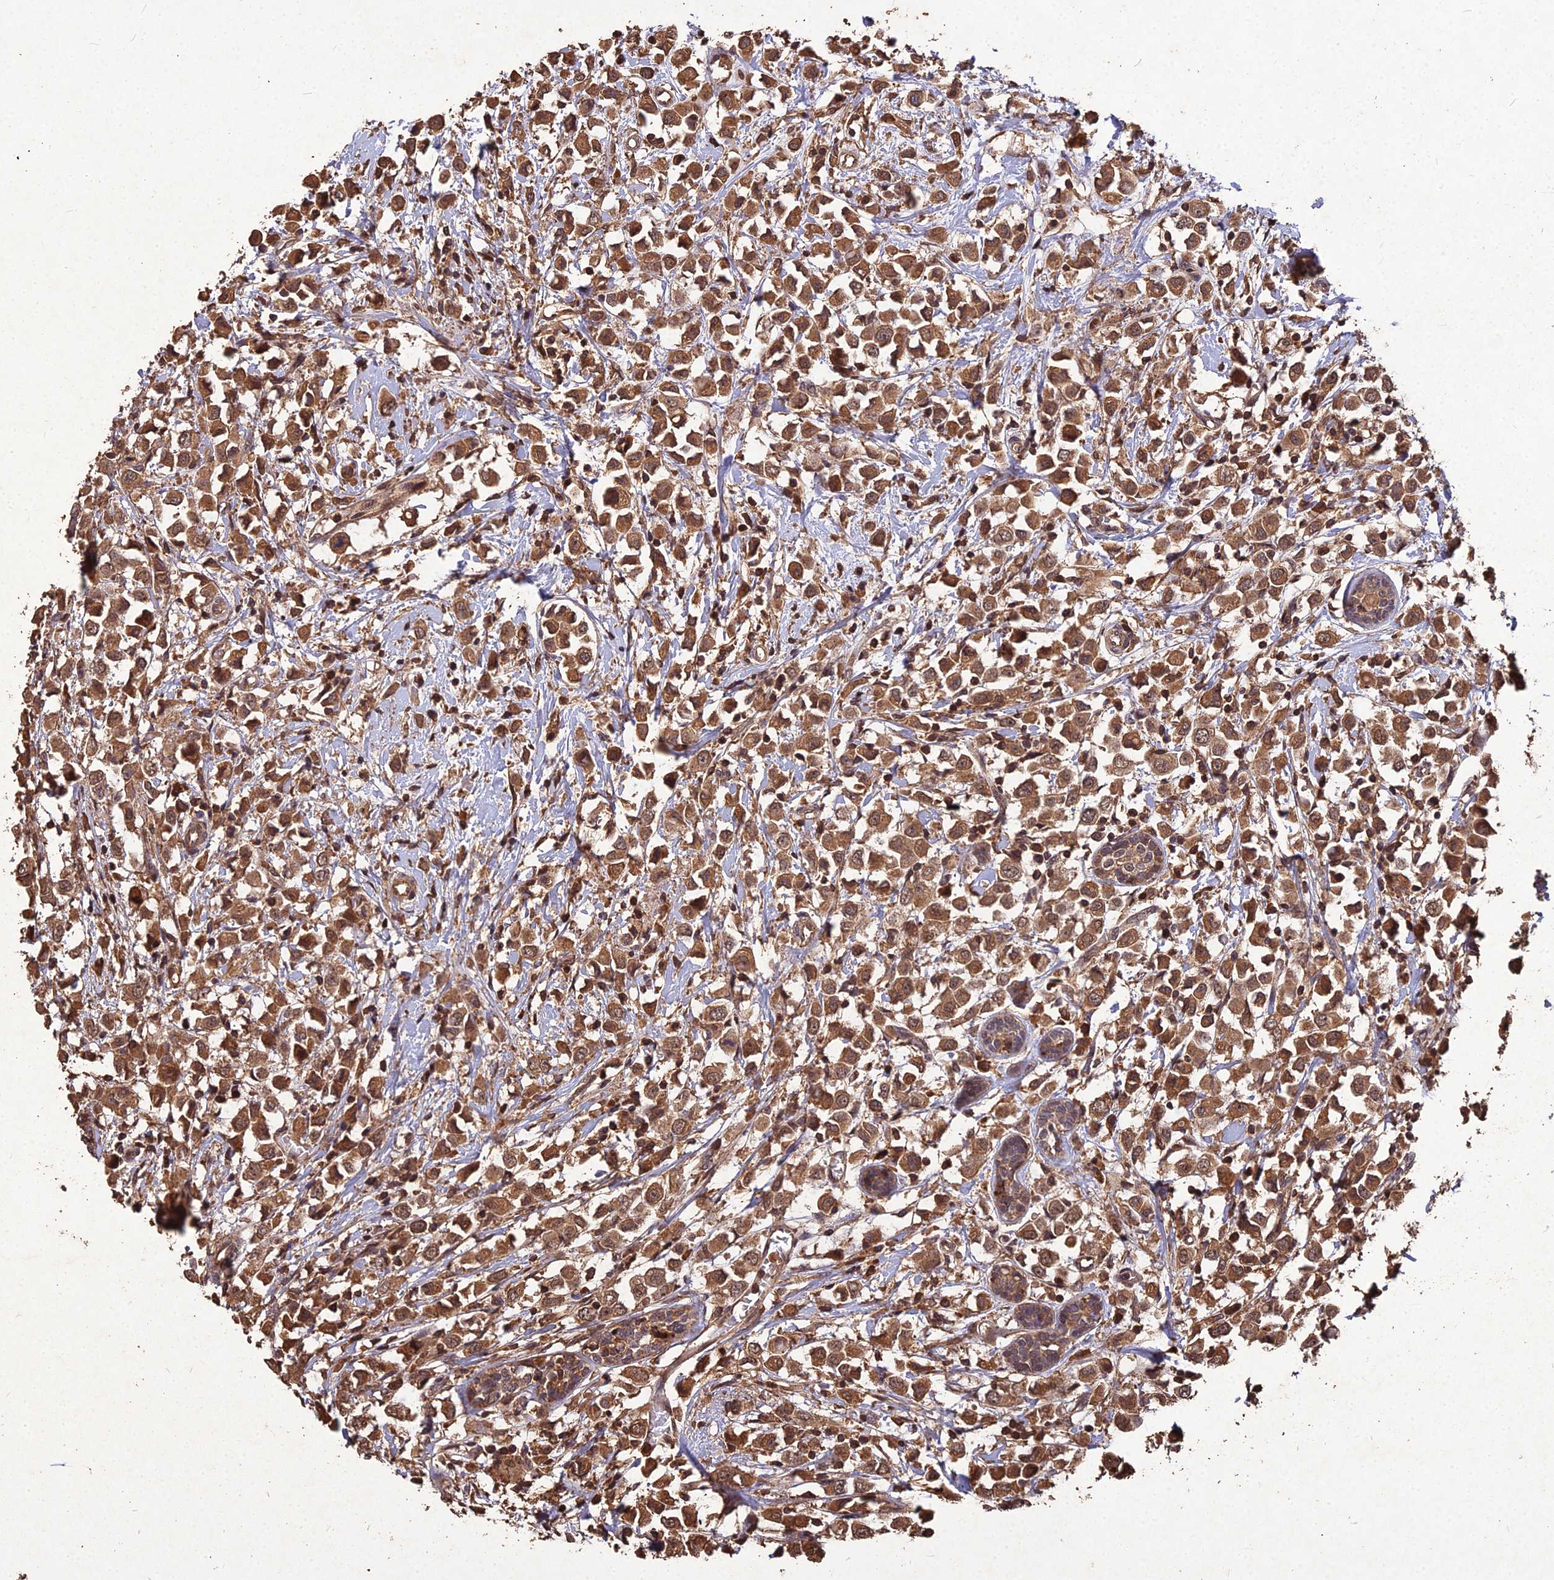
{"staining": {"intensity": "strong", "quantity": ">75%", "location": "cytoplasmic/membranous,nuclear"}, "tissue": "breast cancer", "cell_type": "Tumor cells", "image_type": "cancer", "snomed": [{"axis": "morphology", "description": "Duct carcinoma"}, {"axis": "topography", "description": "Breast"}], "caption": "Breast cancer (infiltrating ductal carcinoma) stained with DAB immunohistochemistry (IHC) shows high levels of strong cytoplasmic/membranous and nuclear staining in approximately >75% of tumor cells. (brown staining indicates protein expression, while blue staining denotes nuclei).", "gene": "SYMPK", "patient": {"sex": "female", "age": 61}}